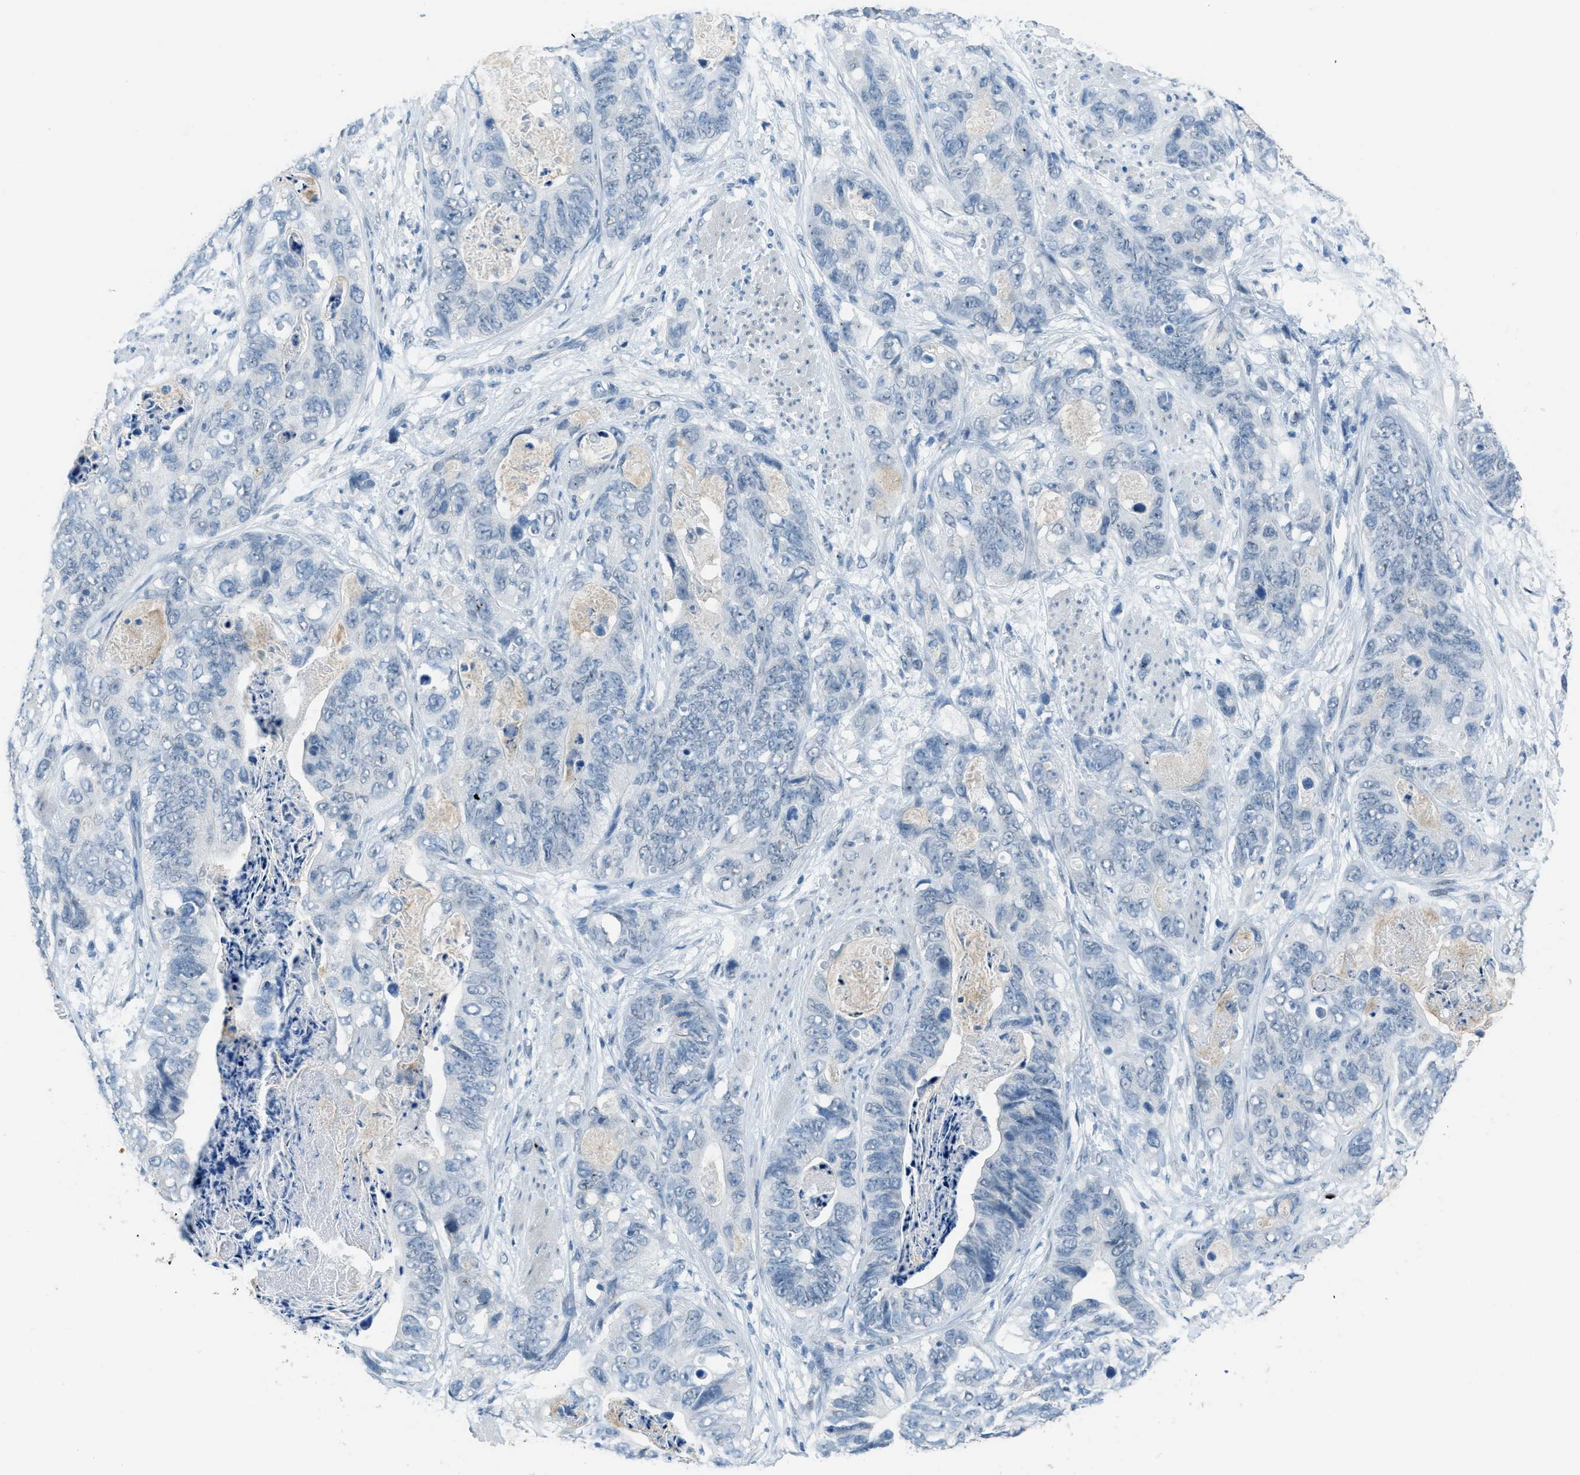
{"staining": {"intensity": "negative", "quantity": "none", "location": "none"}, "tissue": "stomach cancer", "cell_type": "Tumor cells", "image_type": "cancer", "snomed": [{"axis": "morphology", "description": "Adenocarcinoma, NOS"}, {"axis": "topography", "description": "Stomach"}], "caption": "High magnification brightfield microscopy of stomach cancer (adenocarcinoma) stained with DAB (brown) and counterstained with hematoxylin (blue): tumor cells show no significant positivity. (DAB immunohistochemistry (IHC) visualized using brightfield microscopy, high magnification).", "gene": "TTC13", "patient": {"sex": "female", "age": 89}}